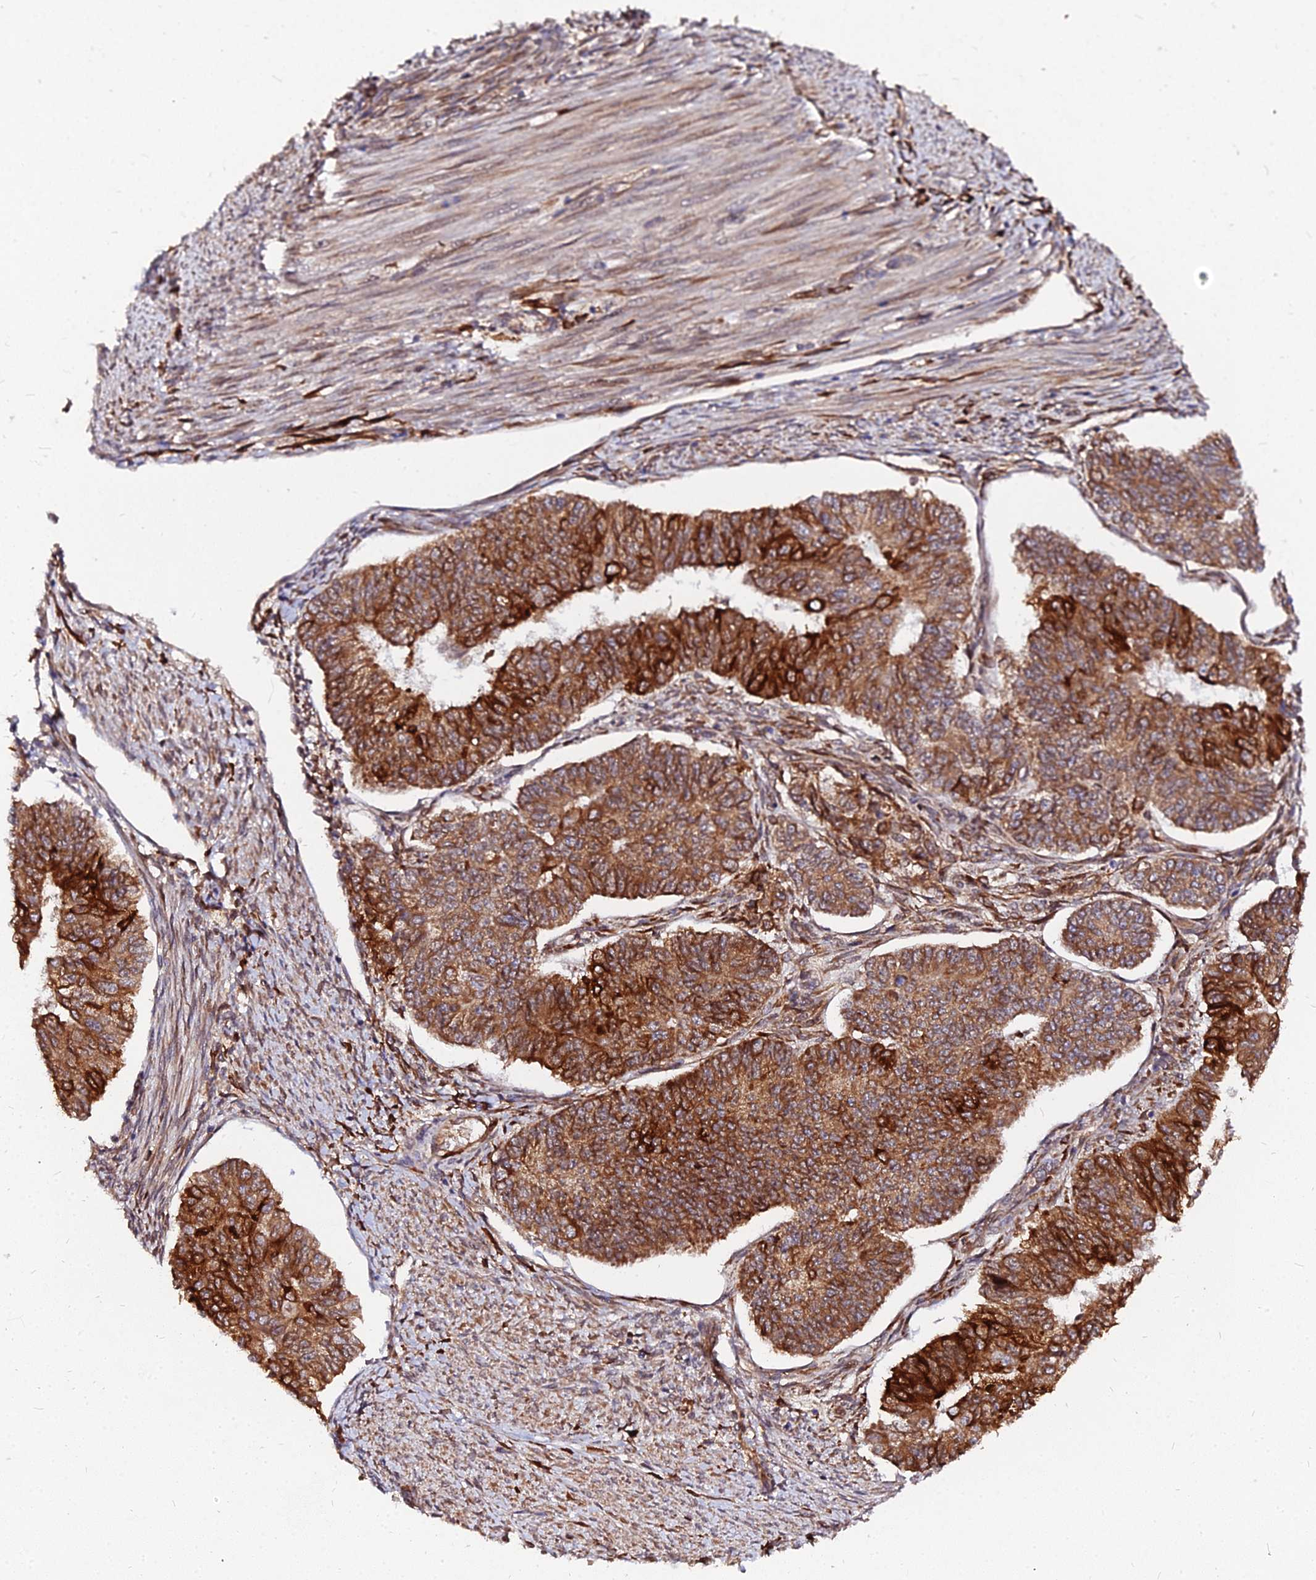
{"staining": {"intensity": "strong", "quantity": ">75%", "location": "cytoplasmic/membranous"}, "tissue": "endometrial cancer", "cell_type": "Tumor cells", "image_type": "cancer", "snomed": [{"axis": "morphology", "description": "Adenocarcinoma, NOS"}, {"axis": "topography", "description": "Endometrium"}], "caption": "Protein expression analysis of human adenocarcinoma (endometrial) reveals strong cytoplasmic/membranous expression in about >75% of tumor cells. The protein of interest is shown in brown color, while the nuclei are stained blue.", "gene": "PDE4D", "patient": {"sex": "female", "age": 32}}